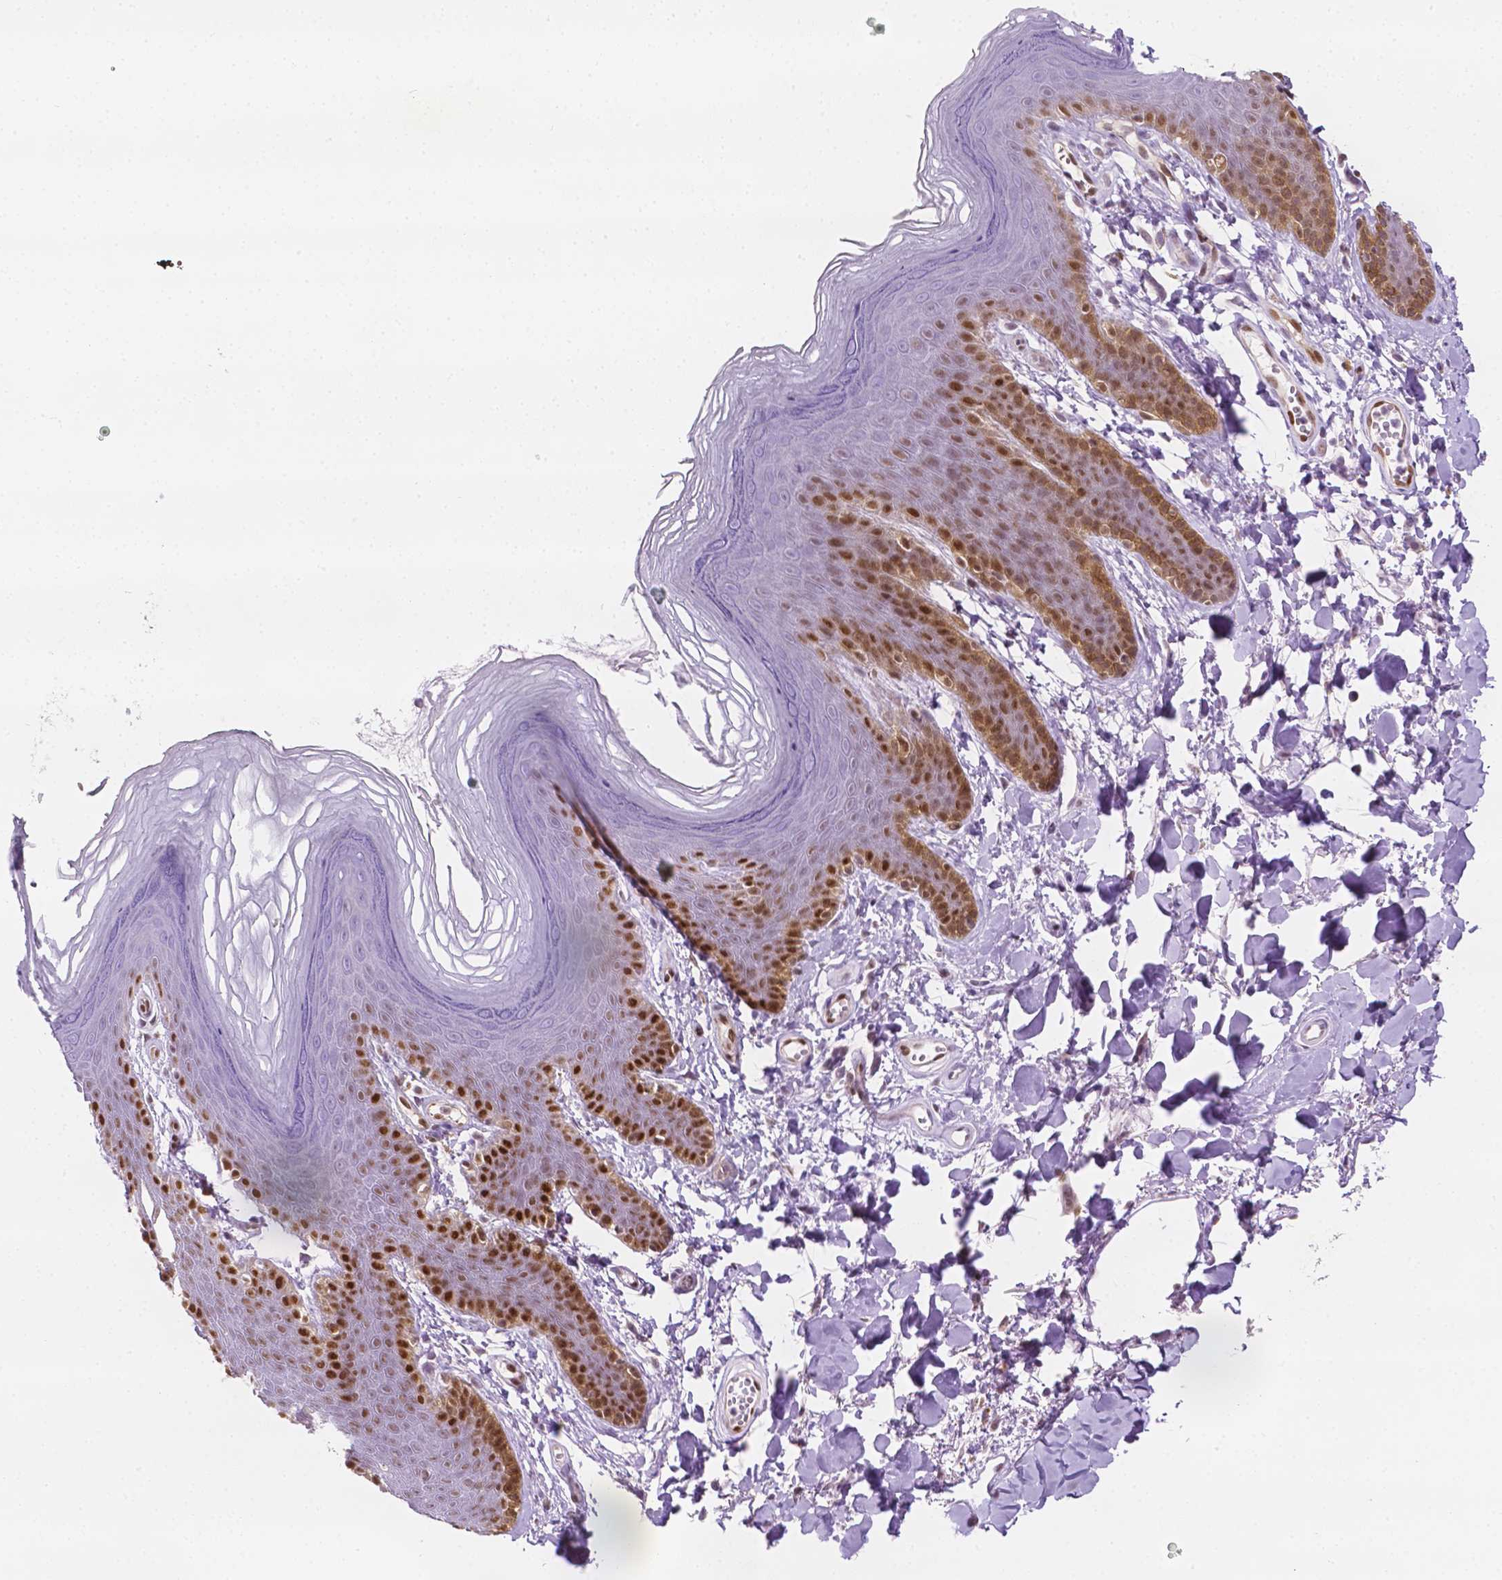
{"staining": {"intensity": "moderate", "quantity": "25%-75%", "location": "nuclear"}, "tissue": "skin", "cell_type": "Epidermal cells", "image_type": "normal", "snomed": [{"axis": "morphology", "description": "Normal tissue, NOS"}, {"axis": "topography", "description": "Anal"}], "caption": "IHC photomicrograph of benign skin: human skin stained using IHC exhibits medium levels of moderate protein expression localized specifically in the nuclear of epidermal cells, appearing as a nuclear brown color.", "gene": "ERF", "patient": {"sex": "male", "age": 53}}